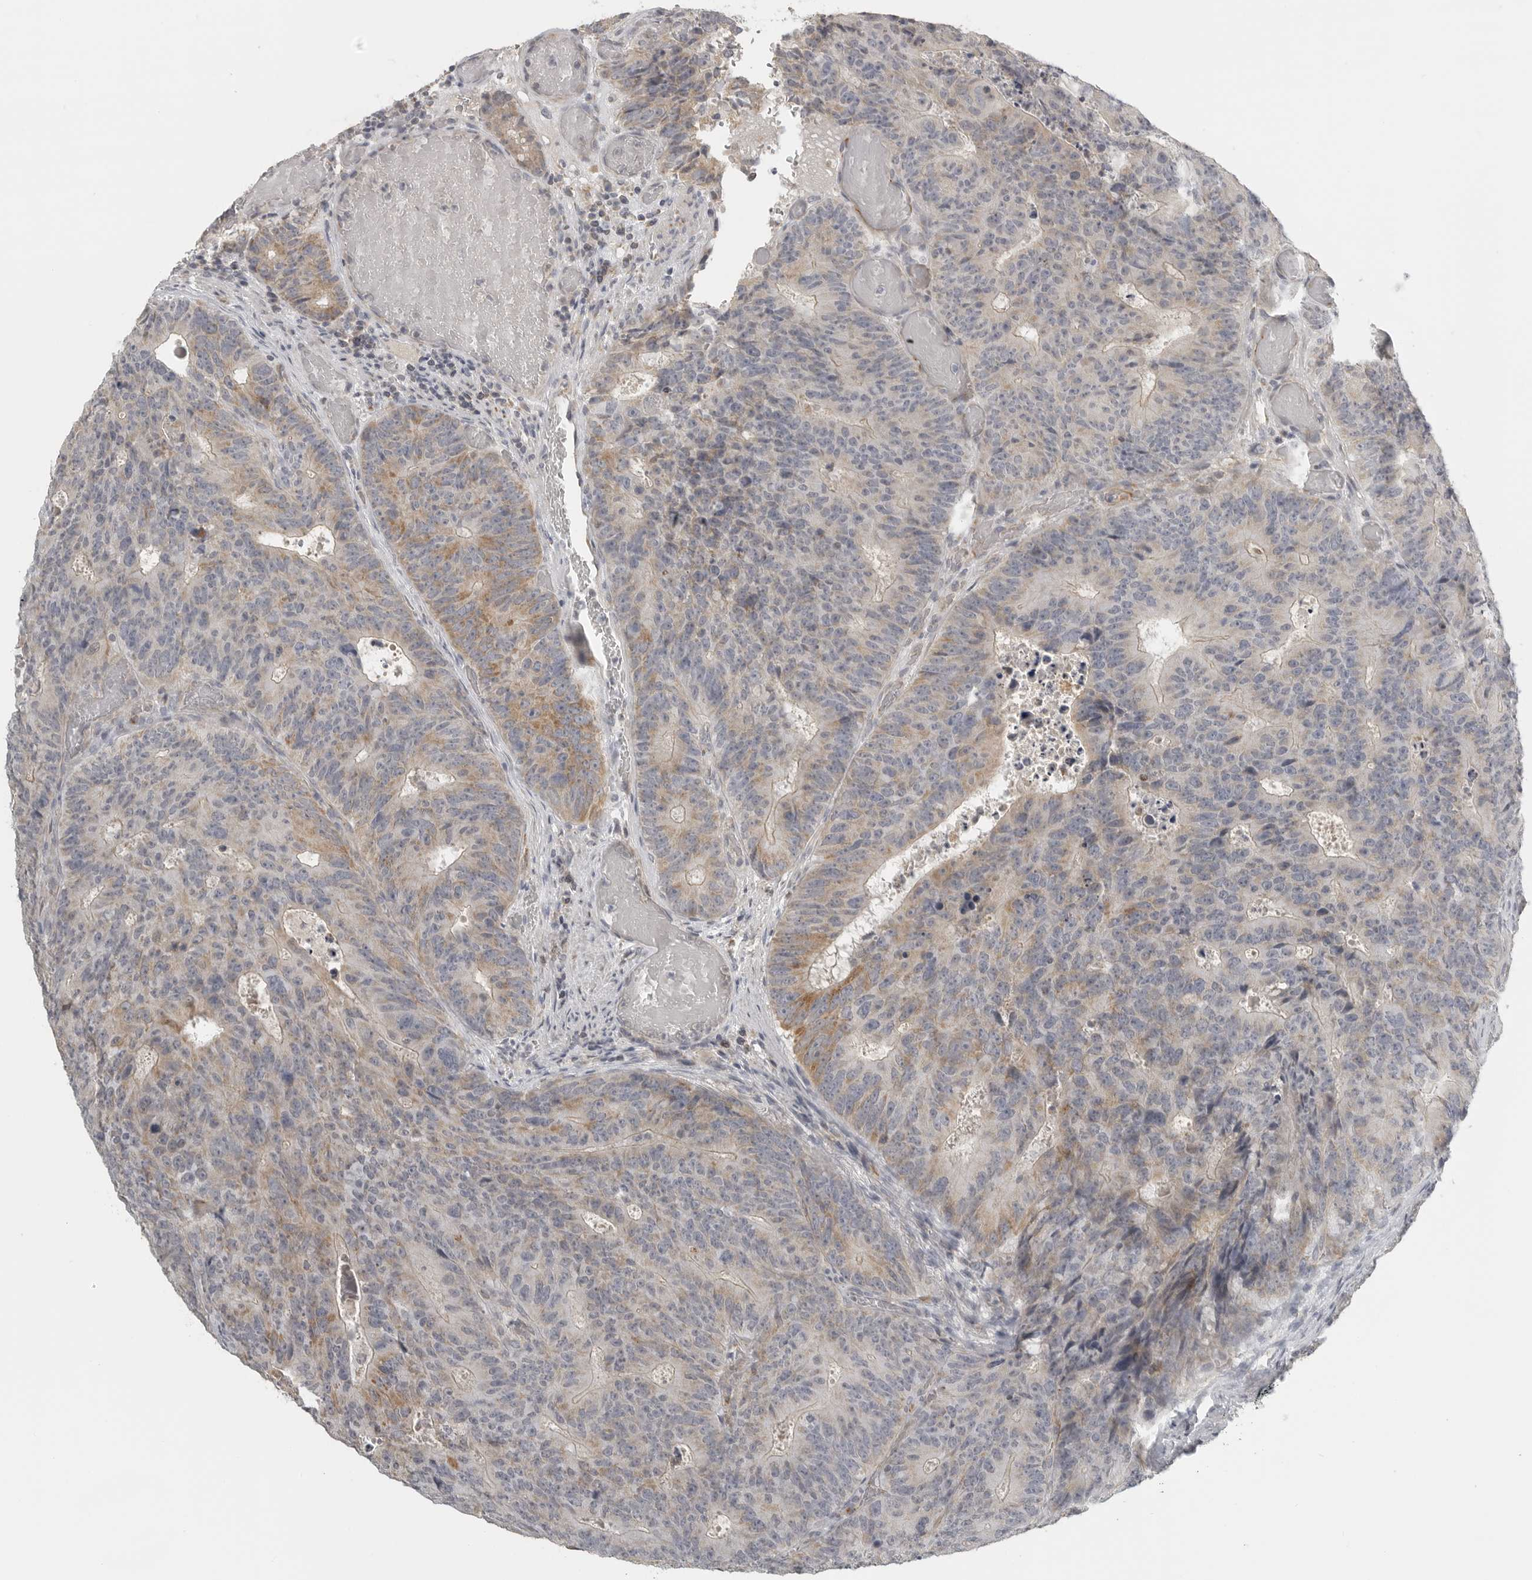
{"staining": {"intensity": "moderate", "quantity": "<25%", "location": "cytoplasmic/membranous"}, "tissue": "colorectal cancer", "cell_type": "Tumor cells", "image_type": "cancer", "snomed": [{"axis": "morphology", "description": "Adenocarcinoma, NOS"}, {"axis": "topography", "description": "Colon"}], "caption": "Protein analysis of colorectal cancer tissue shows moderate cytoplasmic/membranous expression in about <25% of tumor cells. (DAB = brown stain, brightfield microscopy at high magnification).", "gene": "RXFP3", "patient": {"sex": "male", "age": 87}}